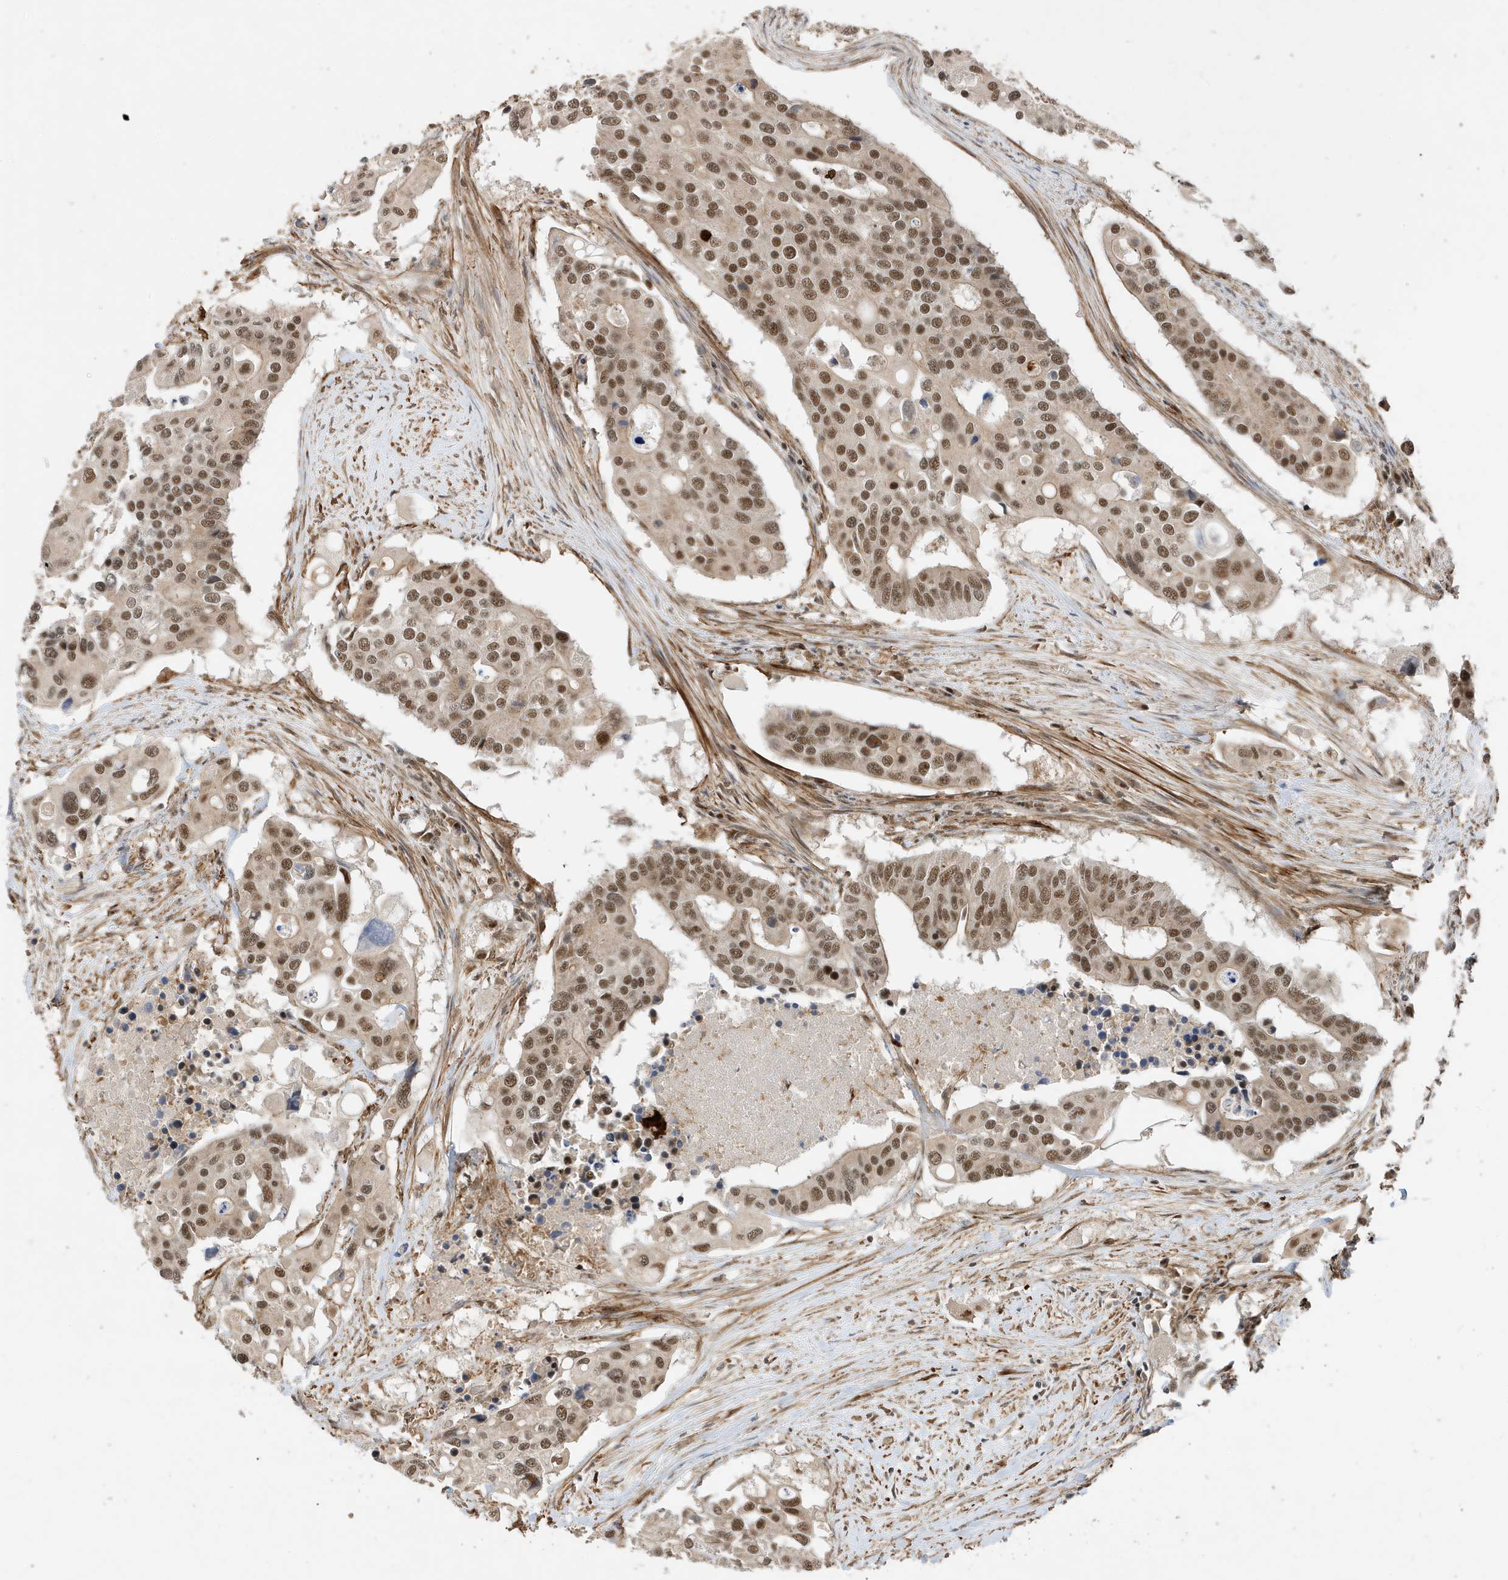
{"staining": {"intensity": "moderate", "quantity": ">75%", "location": "cytoplasmic/membranous,nuclear"}, "tissue": "colorectal cancer", "cell_type": "Tumor cells", "image_type": "cancer", "snomed": [{"axis": "morphology", "description": "Adenocarcinoma, NOS"}, {"axis": "topography", "description": "Colon"}], "caption": "Protein analysis of colorectal adenocarcinoma tissue demonstrates moderate cytoplasmic/membranous and nuclear expression in about >75% of tumor cells.", "gene": "MAST3", "patient": {"sex": "male", "age": 77}}